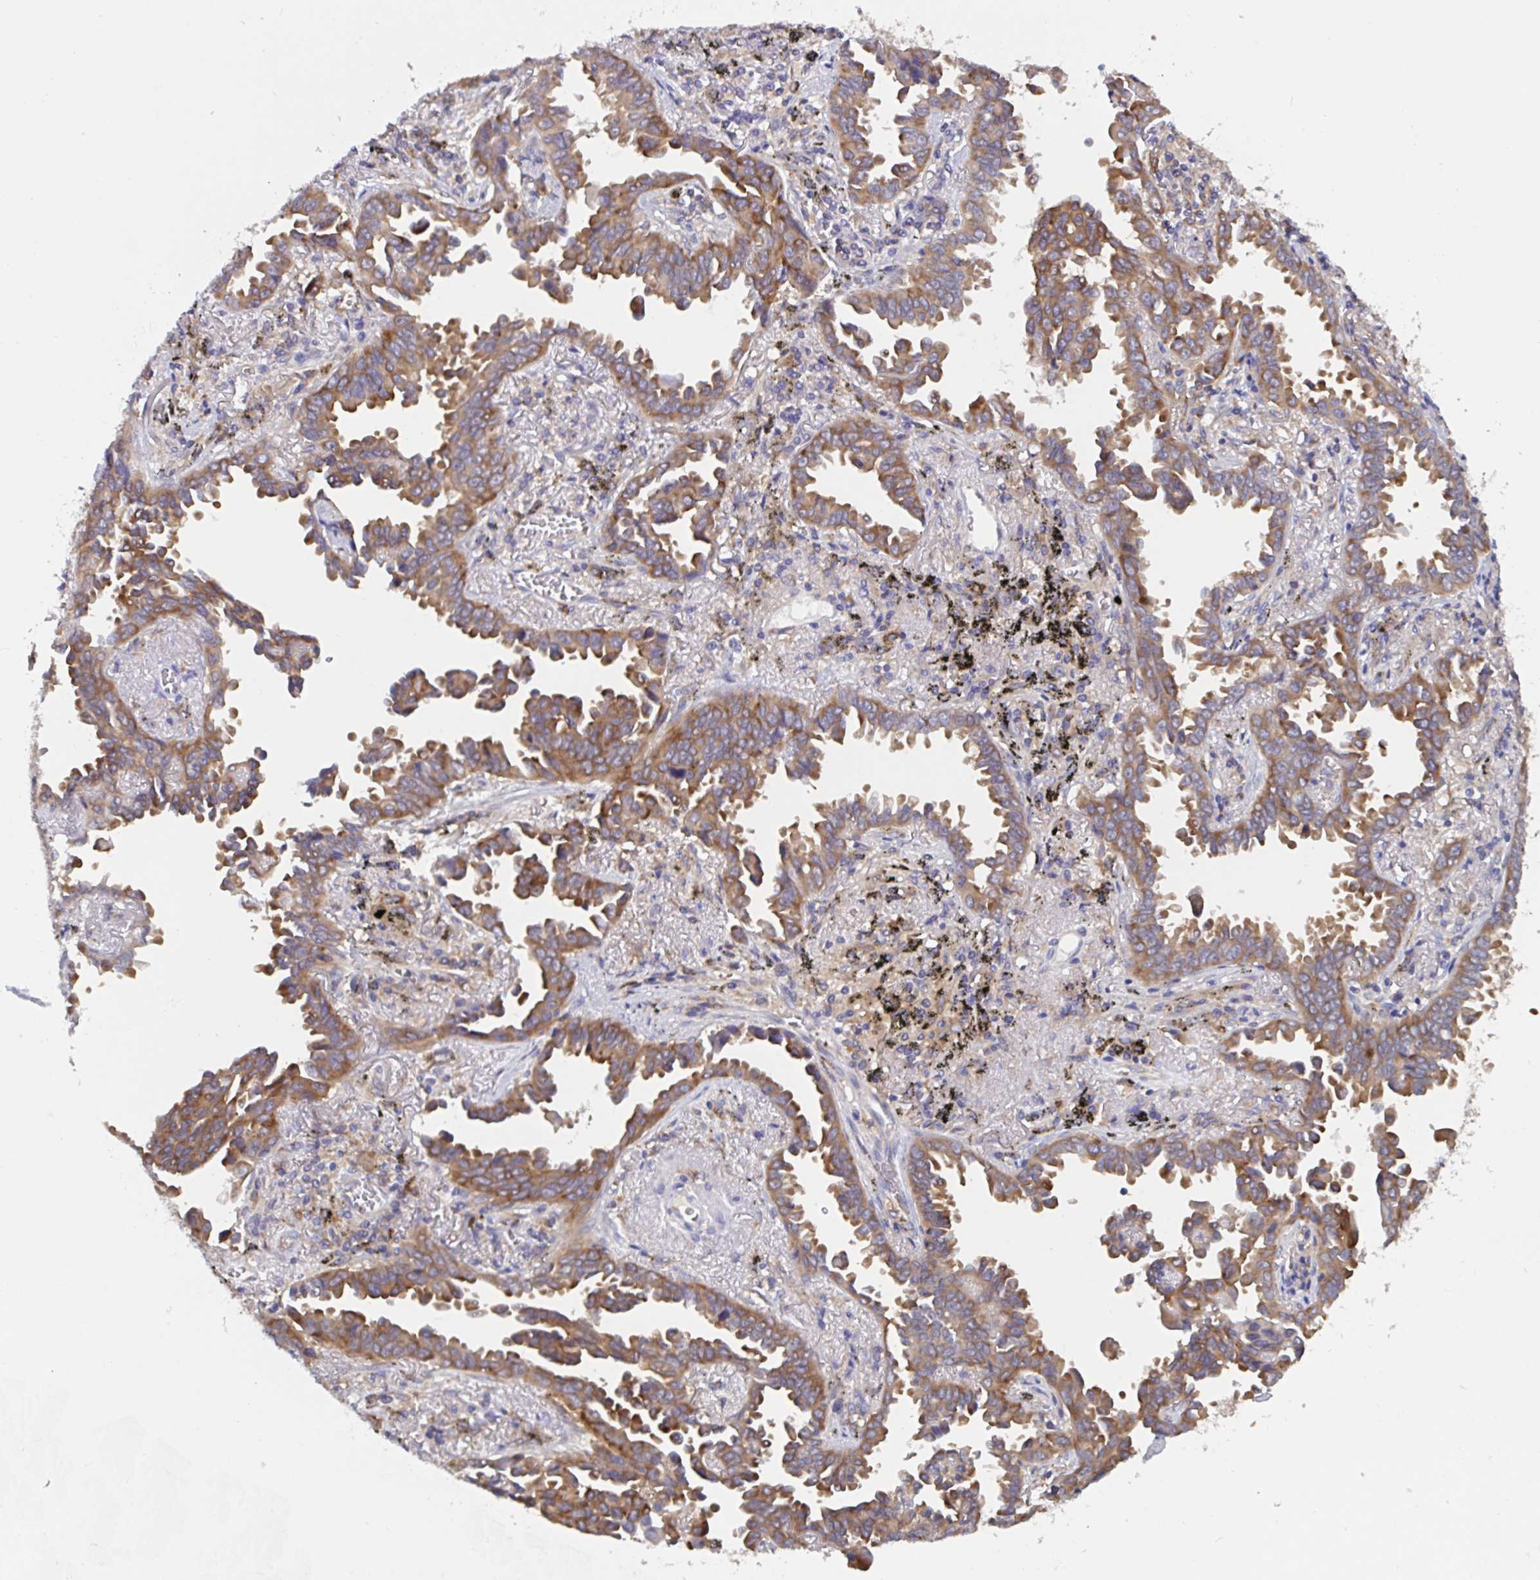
{"staining": {"intensity": "strong", "quantity": ">75%", "location": "cytoplasmic/membranous"}, "tissue": "lung cancer", "cell_type": "Tumor cells", "image_type": "cancer", "snomed": [{"axis": "morphology", "description": "Adenocarcinoma, NOS"}, {"axis": "topography", "description": "Lung"}], "caption": "High-magnification brightfield microscopy of lung cancer stained with DAB (3,3'-diaminobenzidine) (brown) and counterstained with hematoxylin (blue). tumor cells exhibit strong cytoplasmic/membranous expression is present in about>75% of cells.", "gene": "SNX8", "patient": {"sex": "male", "age": 68}}